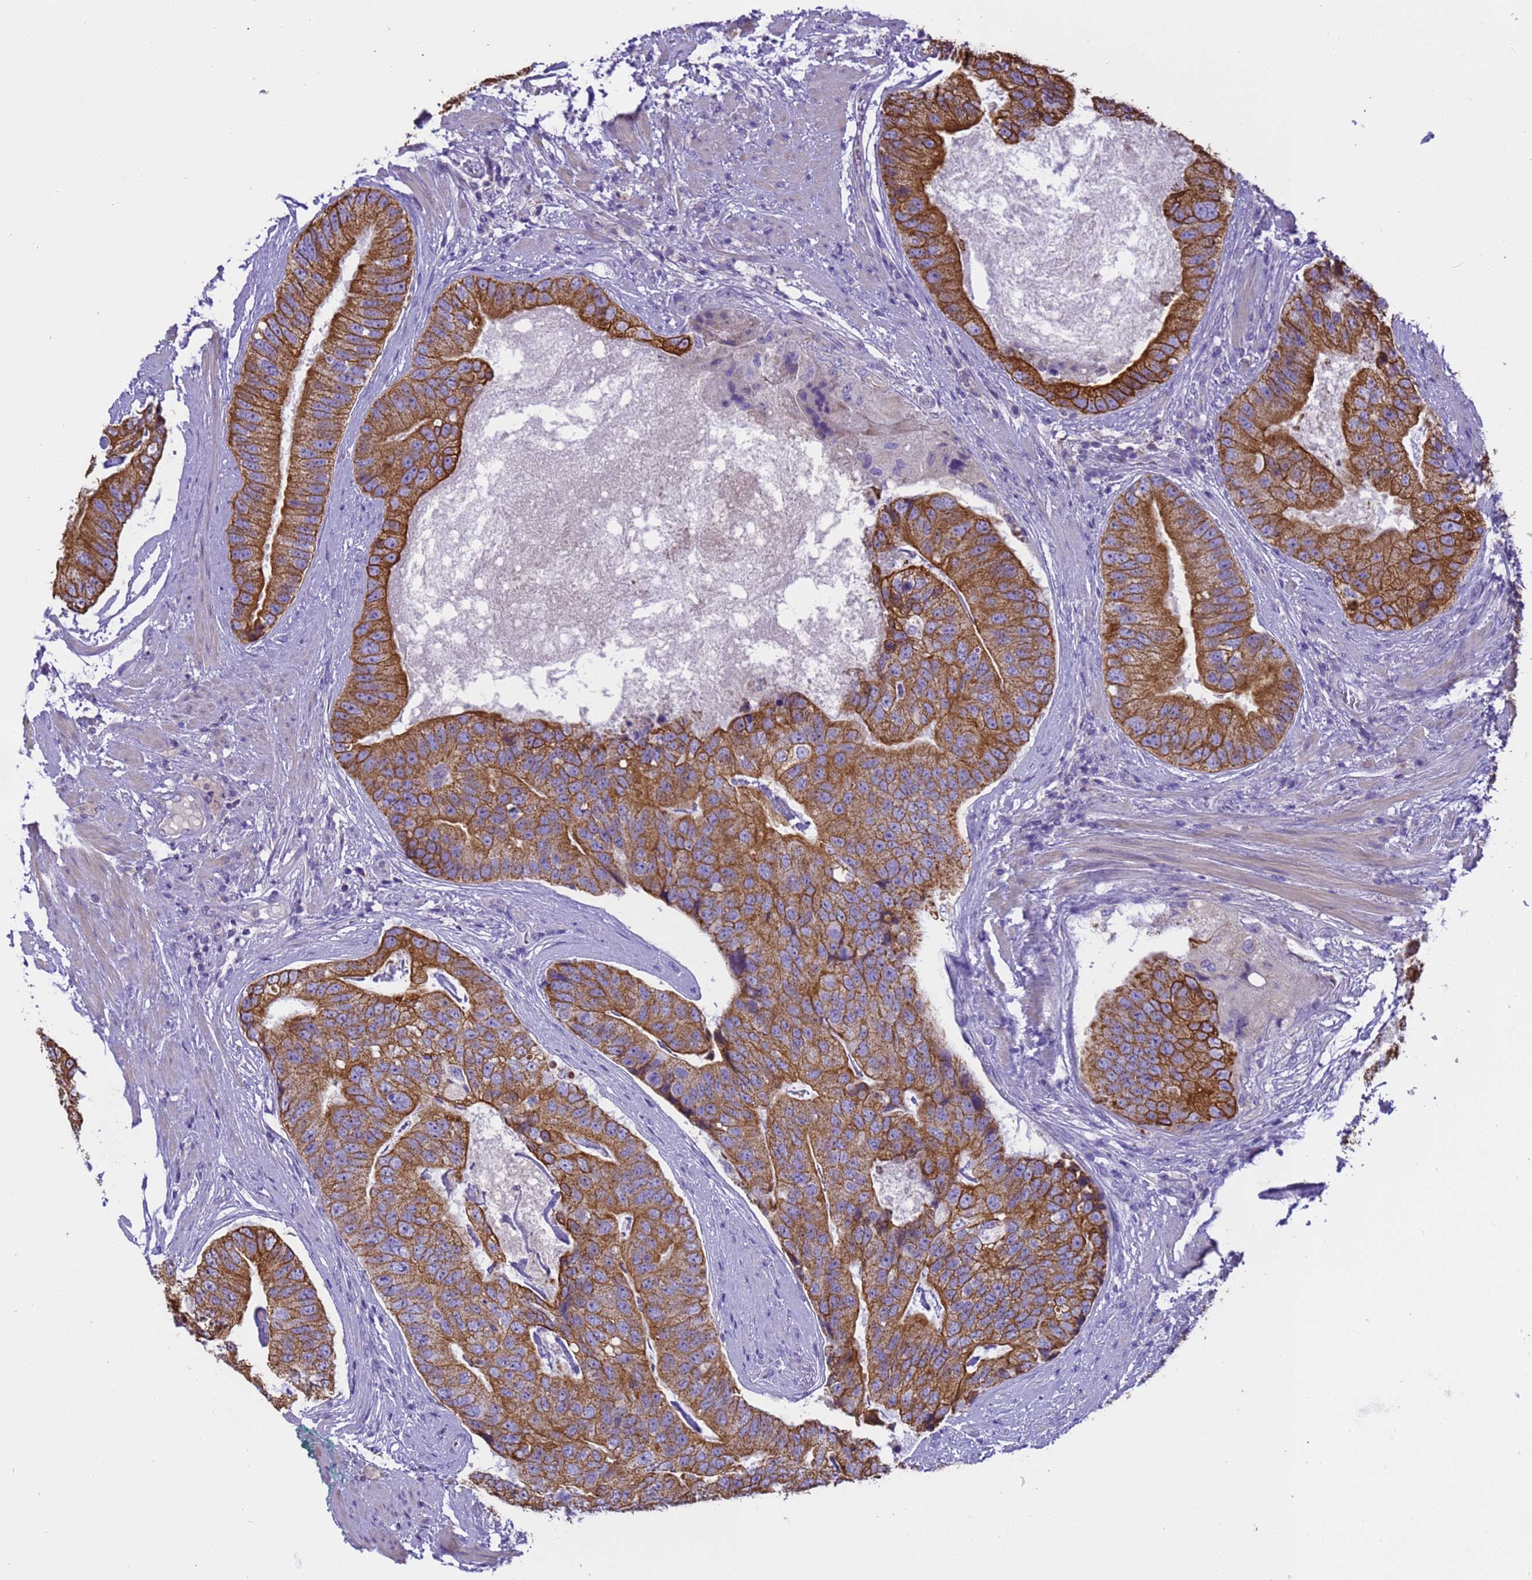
{"staining": {"intensity": "strong", "quantity": ">75%", "location": "cytoplasmic/membranous"}, "tissue": "prostate cancer", "cell_type": "Tumor cells", "image_type": "cancer", "snomed": [{"axis": "morphology", "description": "Adenocarcinoma, High grade"}, {"axis": "topography", "description": "Prostate"}], "caption": "Immunohistochemical staining of human prostate high-grade adenocarcinoma demonstrates high levels of strong cytoplasmic/membranous staining in about >75% of tumor cells. The staining is performed using DAB (3,3'-diaminobenzidine) brown chromogen to label protein expression. The nuclei are counter-stained blue using hematoxylin.", "gene": "PIEZO2", "patient": {"sex": "male", "age": 70}}